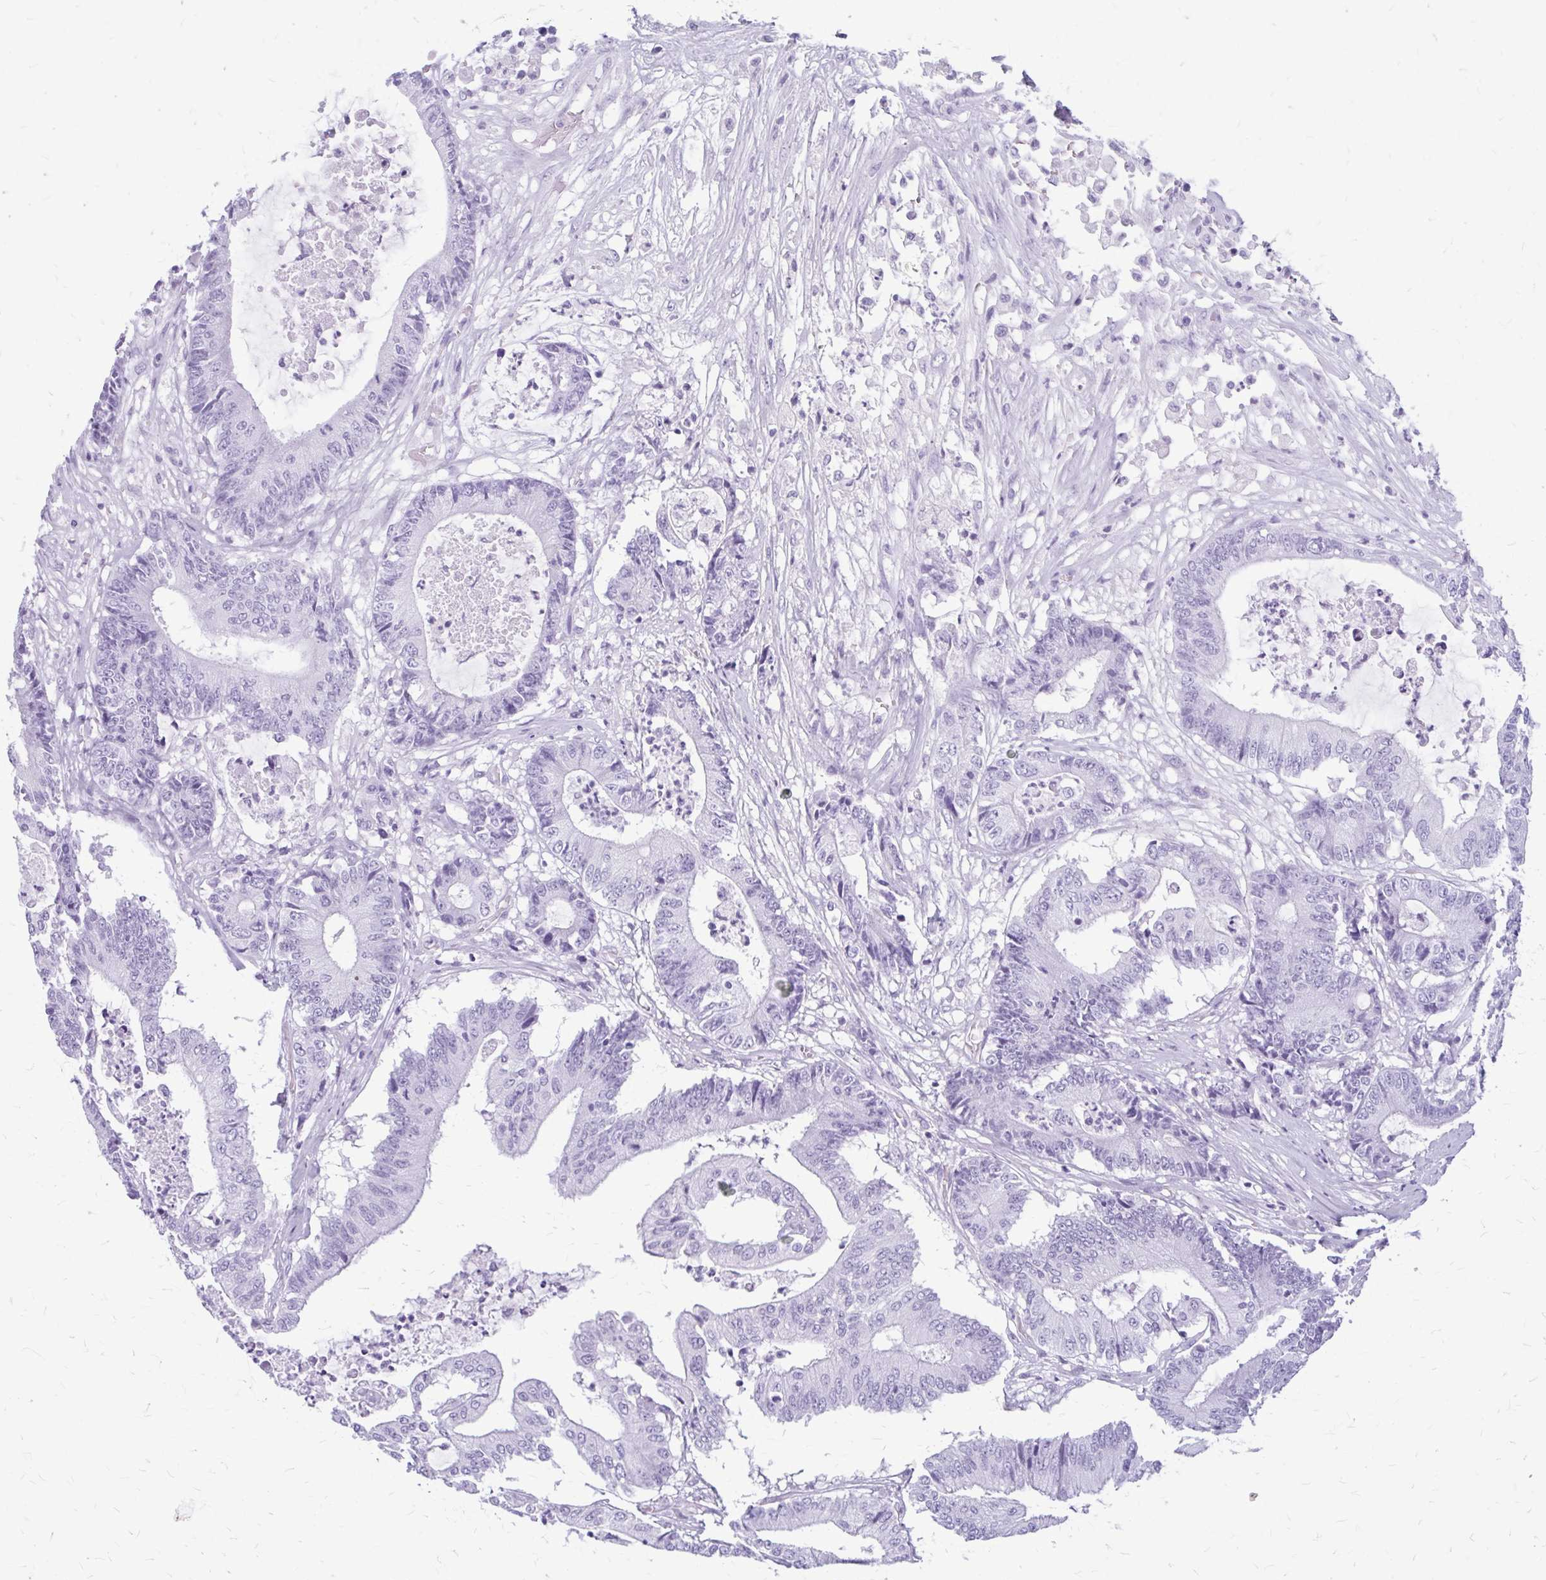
{"staining": {"intensity": "negative", "quantity": "none", "location": "none"}, "tissue": "colorectal cancer", "cell_type": "Tumor cells", "image_type": "cancer", "snomed": [{"axis": "morphology", "description": "Adenocarcinoma, NOS"}, {"axis": "topography", "description": "Colon"}], "caption": "An image of human adenocarcinoma (colorectal) is negative for staining in tumor cells. (DAB (3,3'-diaminobenzidine) IHC visualized using brightfield microscopy, high magnification).", "gene": "KLHDC7A", "patient": {"sex": "female", "age": 84}}